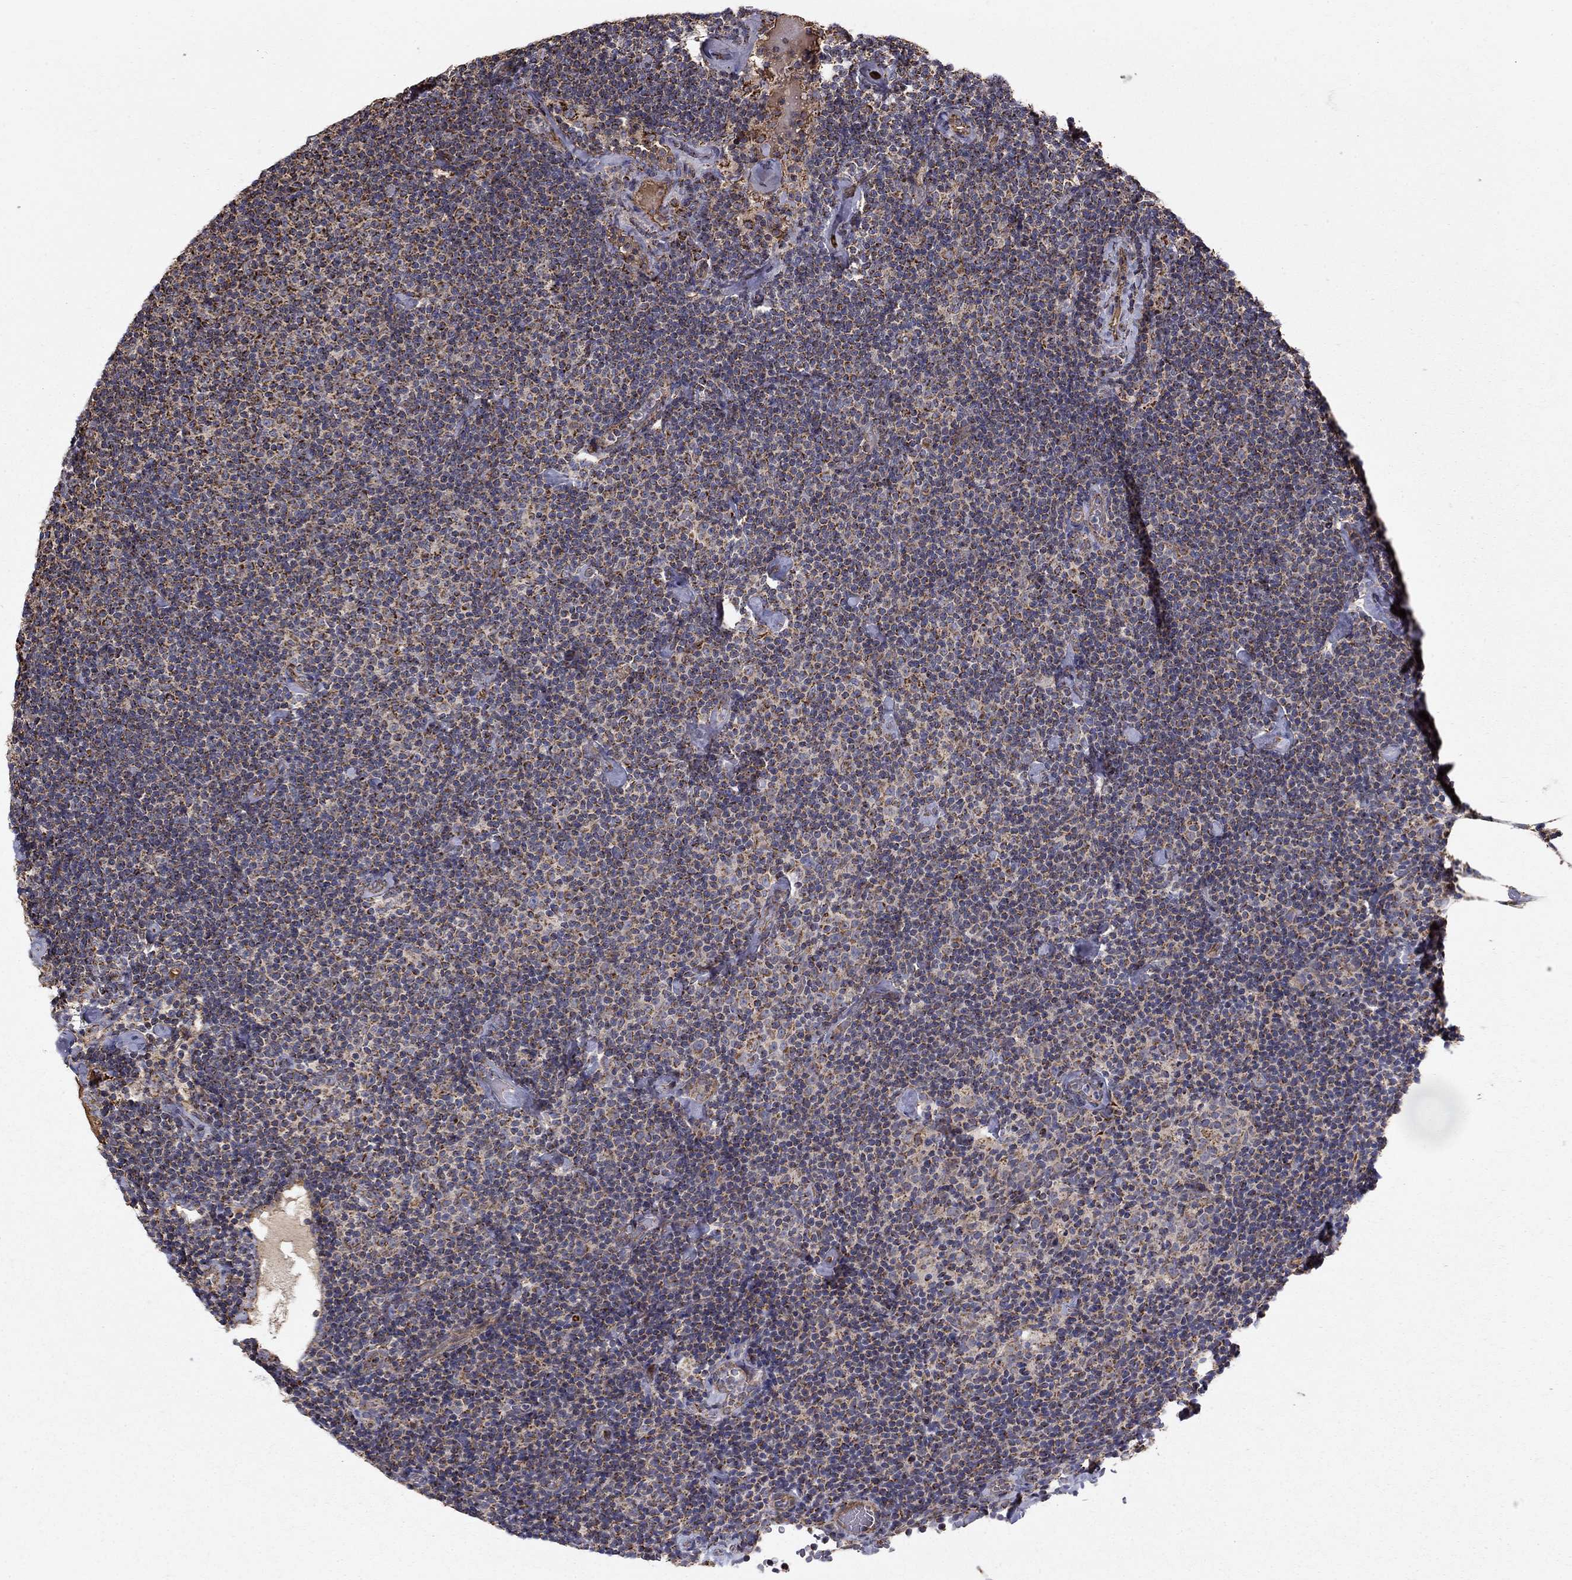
{"staining": {"intensity": "moderate", "quantity": "<25%", "location": "cytoplasmic/membranous"}, "tissue": "lymphoma", "cell_type": "Tumor cells", "image_type": "cancer", "snomed": [{"axis": "morphology", "description": "Malignant lymphoma, non-Hodgkin's type, Low grade"}, {"axis": "topography", "description": "Lymph node"}], "caption": "There is low levels of moderate cytoplasmic/membranous staining in tumor cells of lymphoma, as demonstrated by immunohistochemical staining (brown color).", "gene": "NDUFS8", "patient": {"sex": "male", "age": 81}}